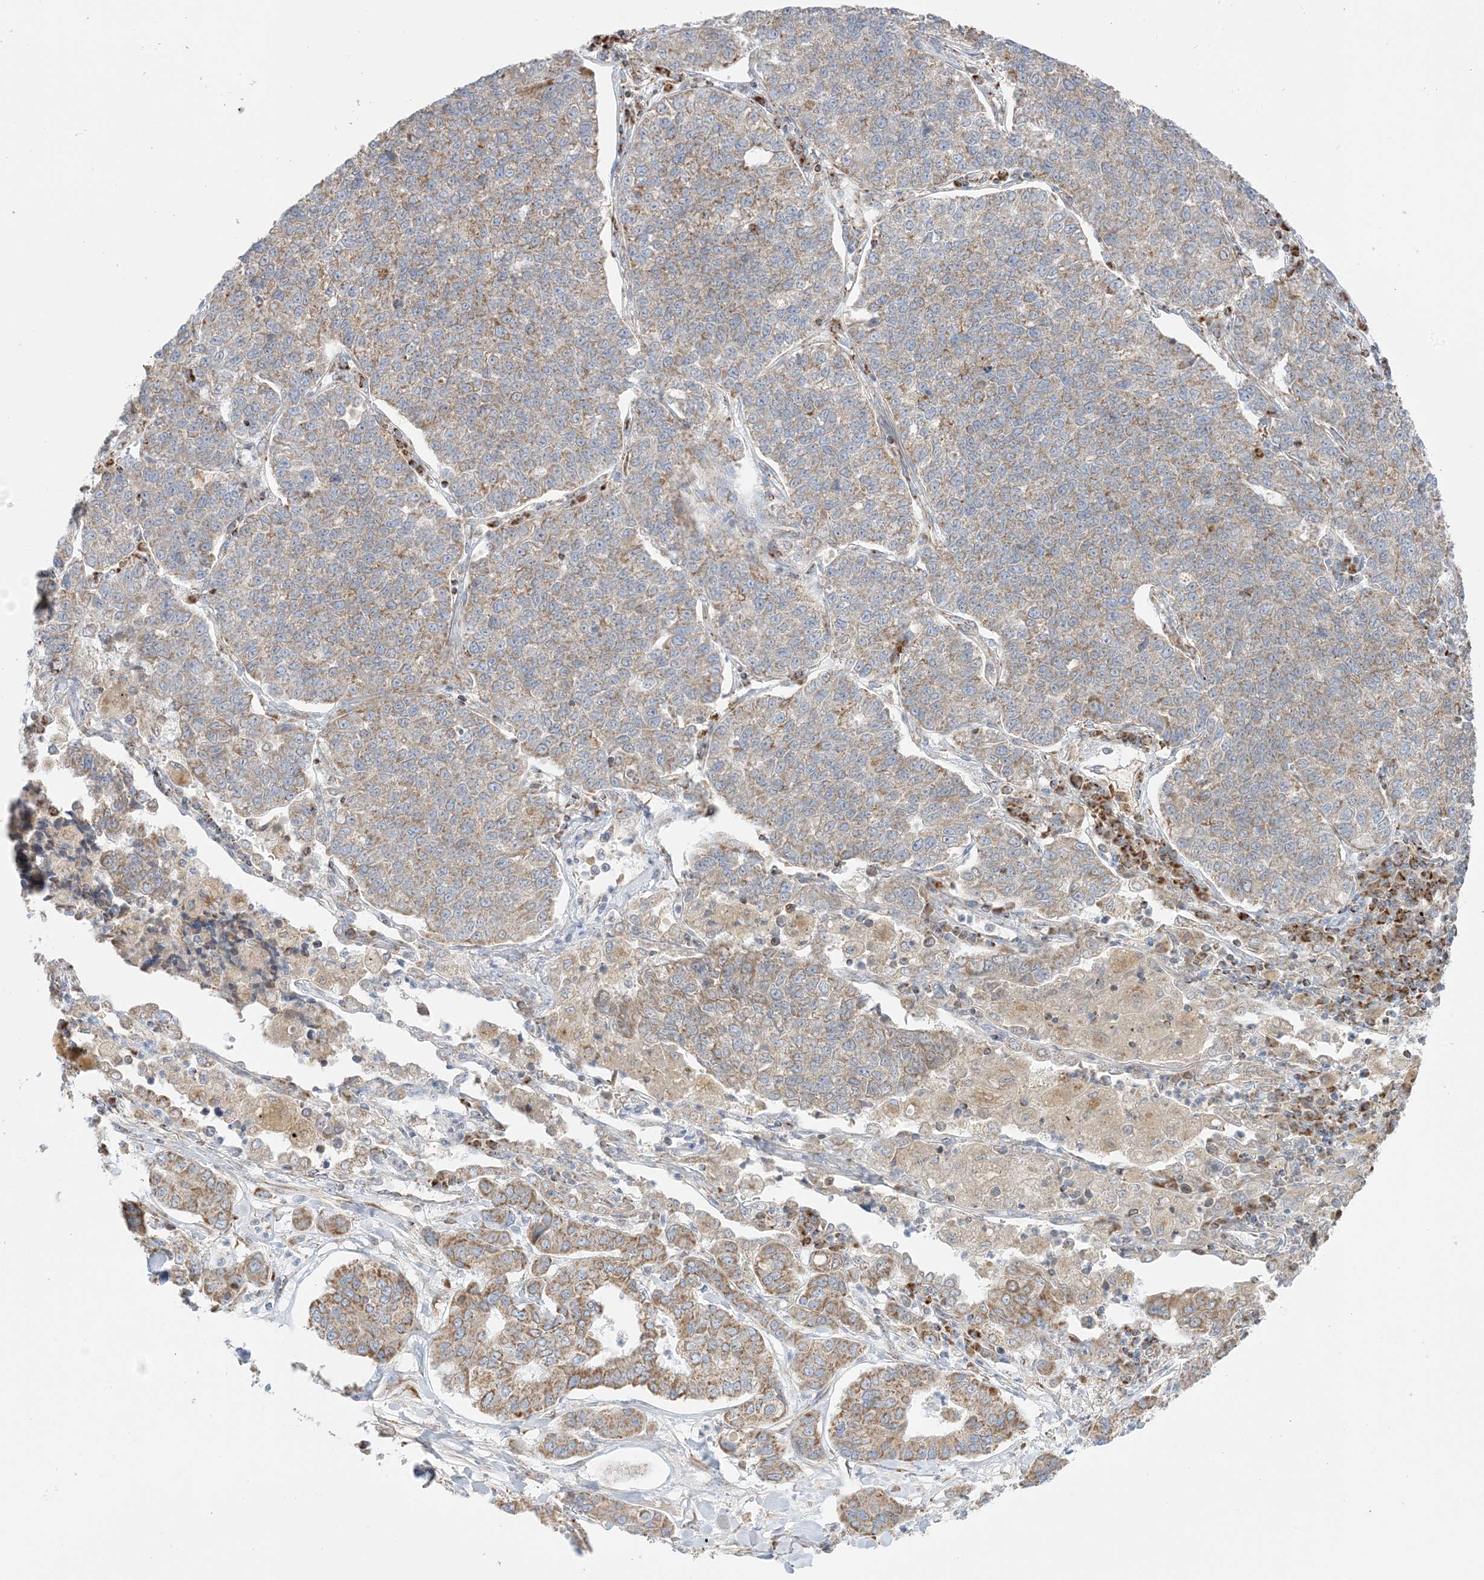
{"staining": {"intensity": "moderate", "quantity": "25%-75%", "location": "cytoplasmic/membranous"}, "tissue": "lung cancer", "cell_type": "Tumor cells", "image_type": "cancer", "snomed": [{"axis": "morphology", "description": "Adenocarcinoma, NOS"}, {"axis": "topography", "description": "Lung"}], "caption": "Brown immunohistochemical staining in lung adenocarcinoma displays moderate cytoplasmic/membranous expression in about 25%-75% of tumor cells.", "gene": "SLC25A12", "patient": {"sex": "male", "age": 49}}